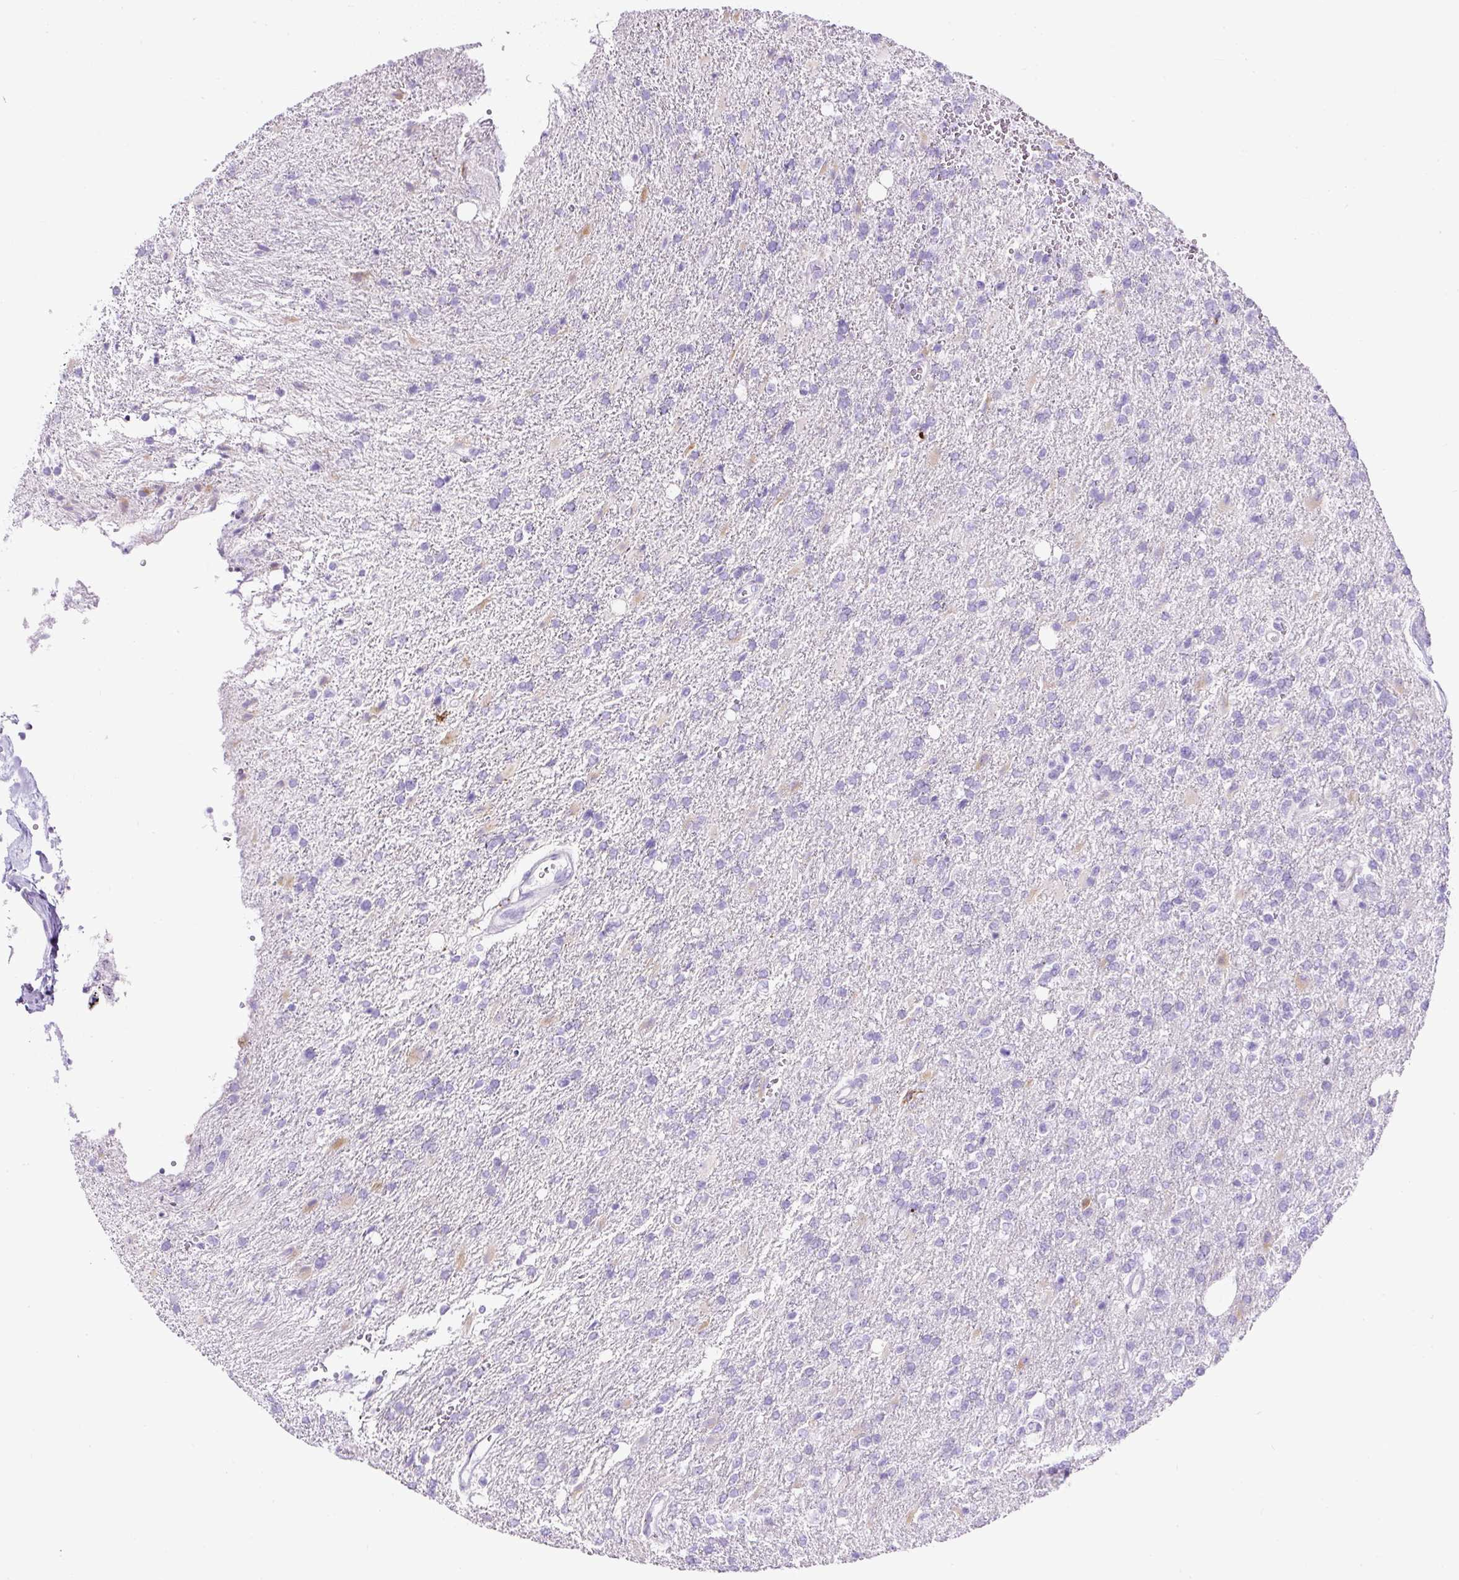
{"staining": {"intensity": "negative", "quantity": "none", "location": "none"}, "tissue": "glioma", "cell_type": "Tumor cells", "image_type": "cancer", "snomed": [{"axis": "morphology", "description": "Glioma, malignant, High grade"}, {"axis": "topography", "description": "Brain"}], "caption": "IHC photomicrograph of human glioma stained for a protein (brown), which exhibits no positivity in tumor cells.", "gene": "TMEM200B", "patient": {"sex": "male", "age": 56}}